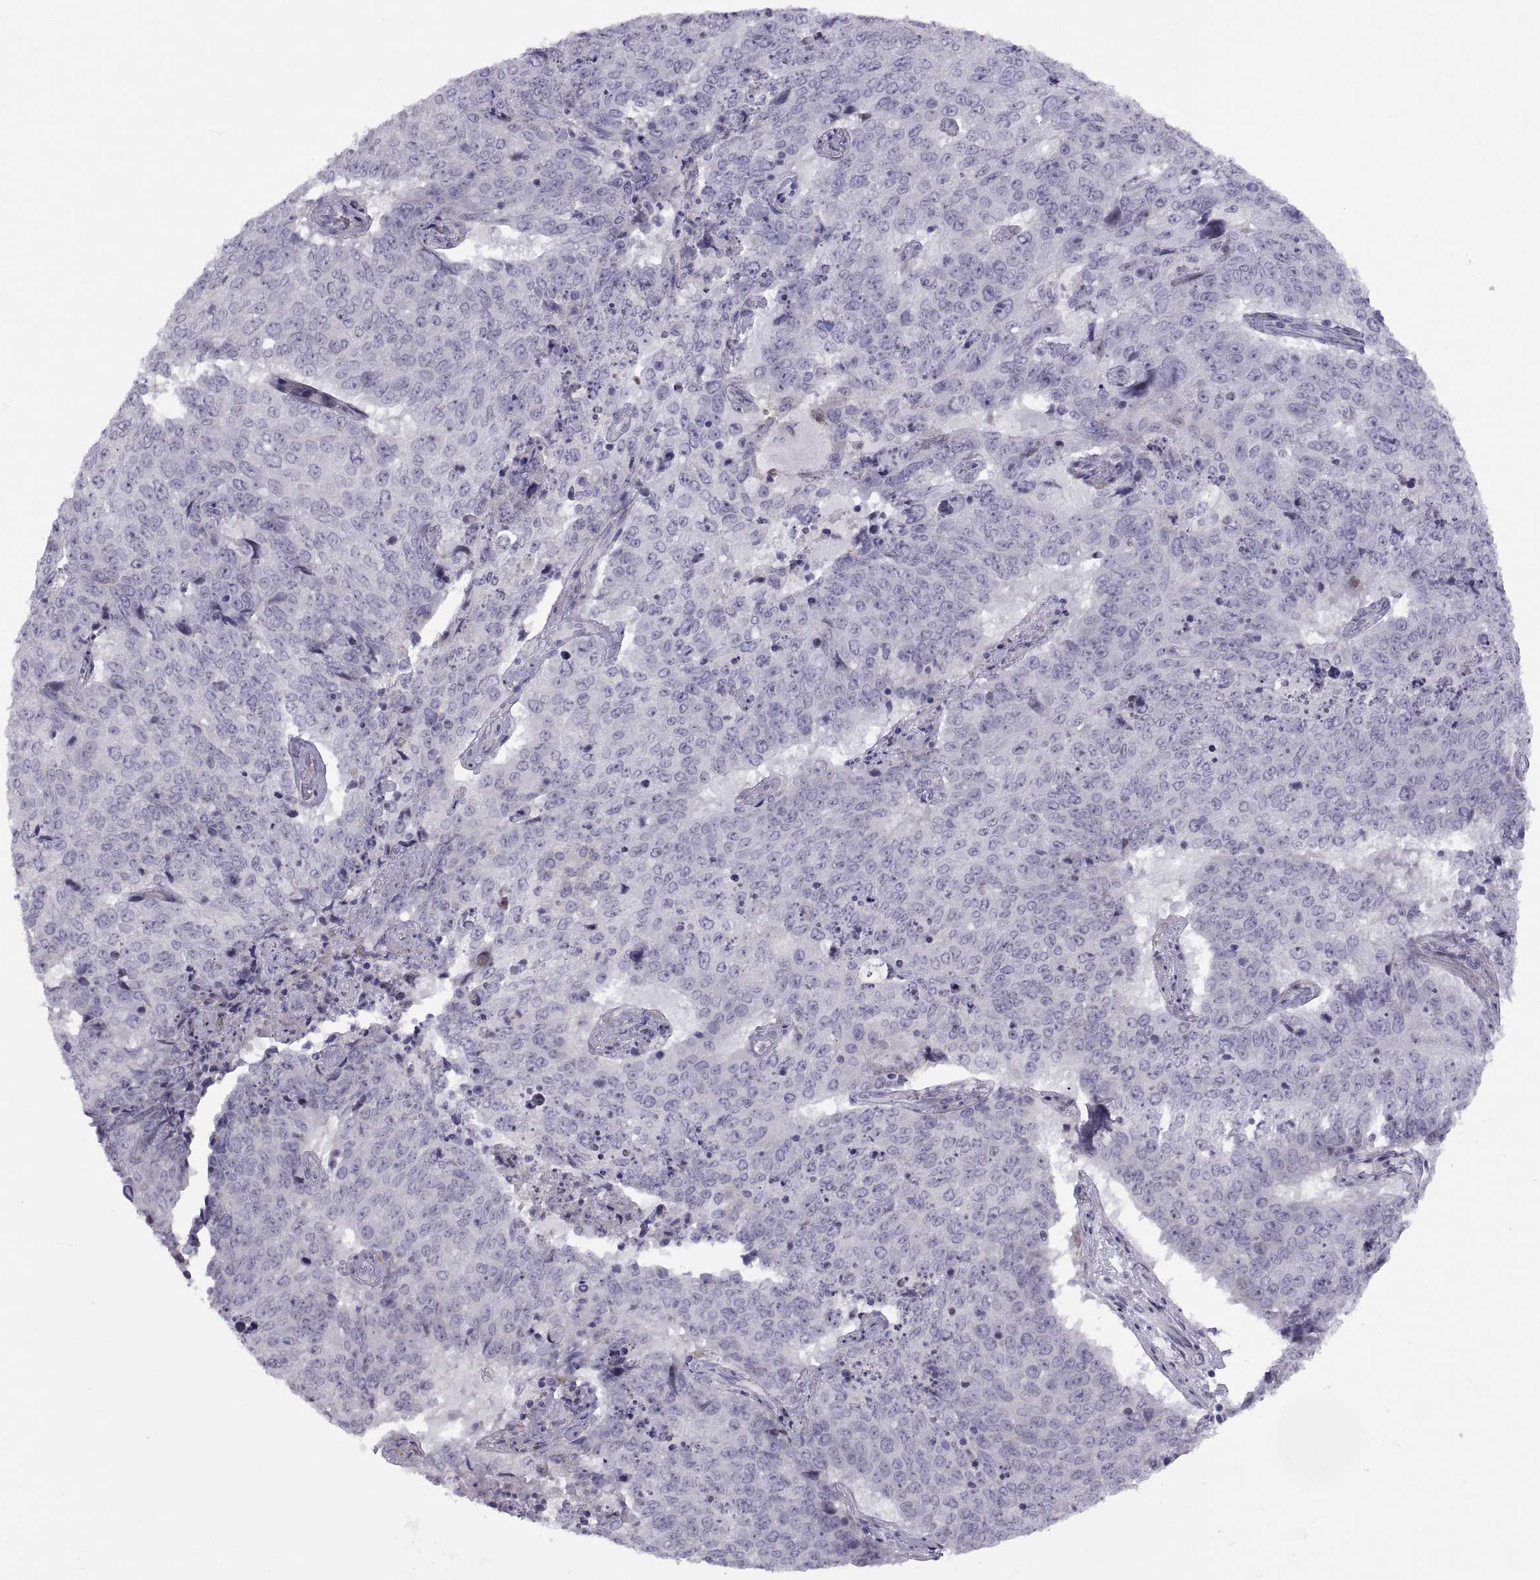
{"staining": {"intensity": "negative", "quantity": "none", "location": "none"}, "tissue": "lung cancer", "cell_type": "Tumor cells", "image_type": "cancer", "snomed": [{"axis": "morphology", "description": "Normal tissue, NOS"}, {"axis": "morphology", "description": "Squamous cell carcinoma, NOS"}, {"axis": "topography", "description": "Bronchus"}, {"axis": "topography", "description": "Lung"}], "caption": "Immunohistochemistry of human lung cancer (squamous cell carcinoma) exhibits no expression in tumor cells.", "gene": "TMEM158", "patient": {"sex": "male", "age": 64}}